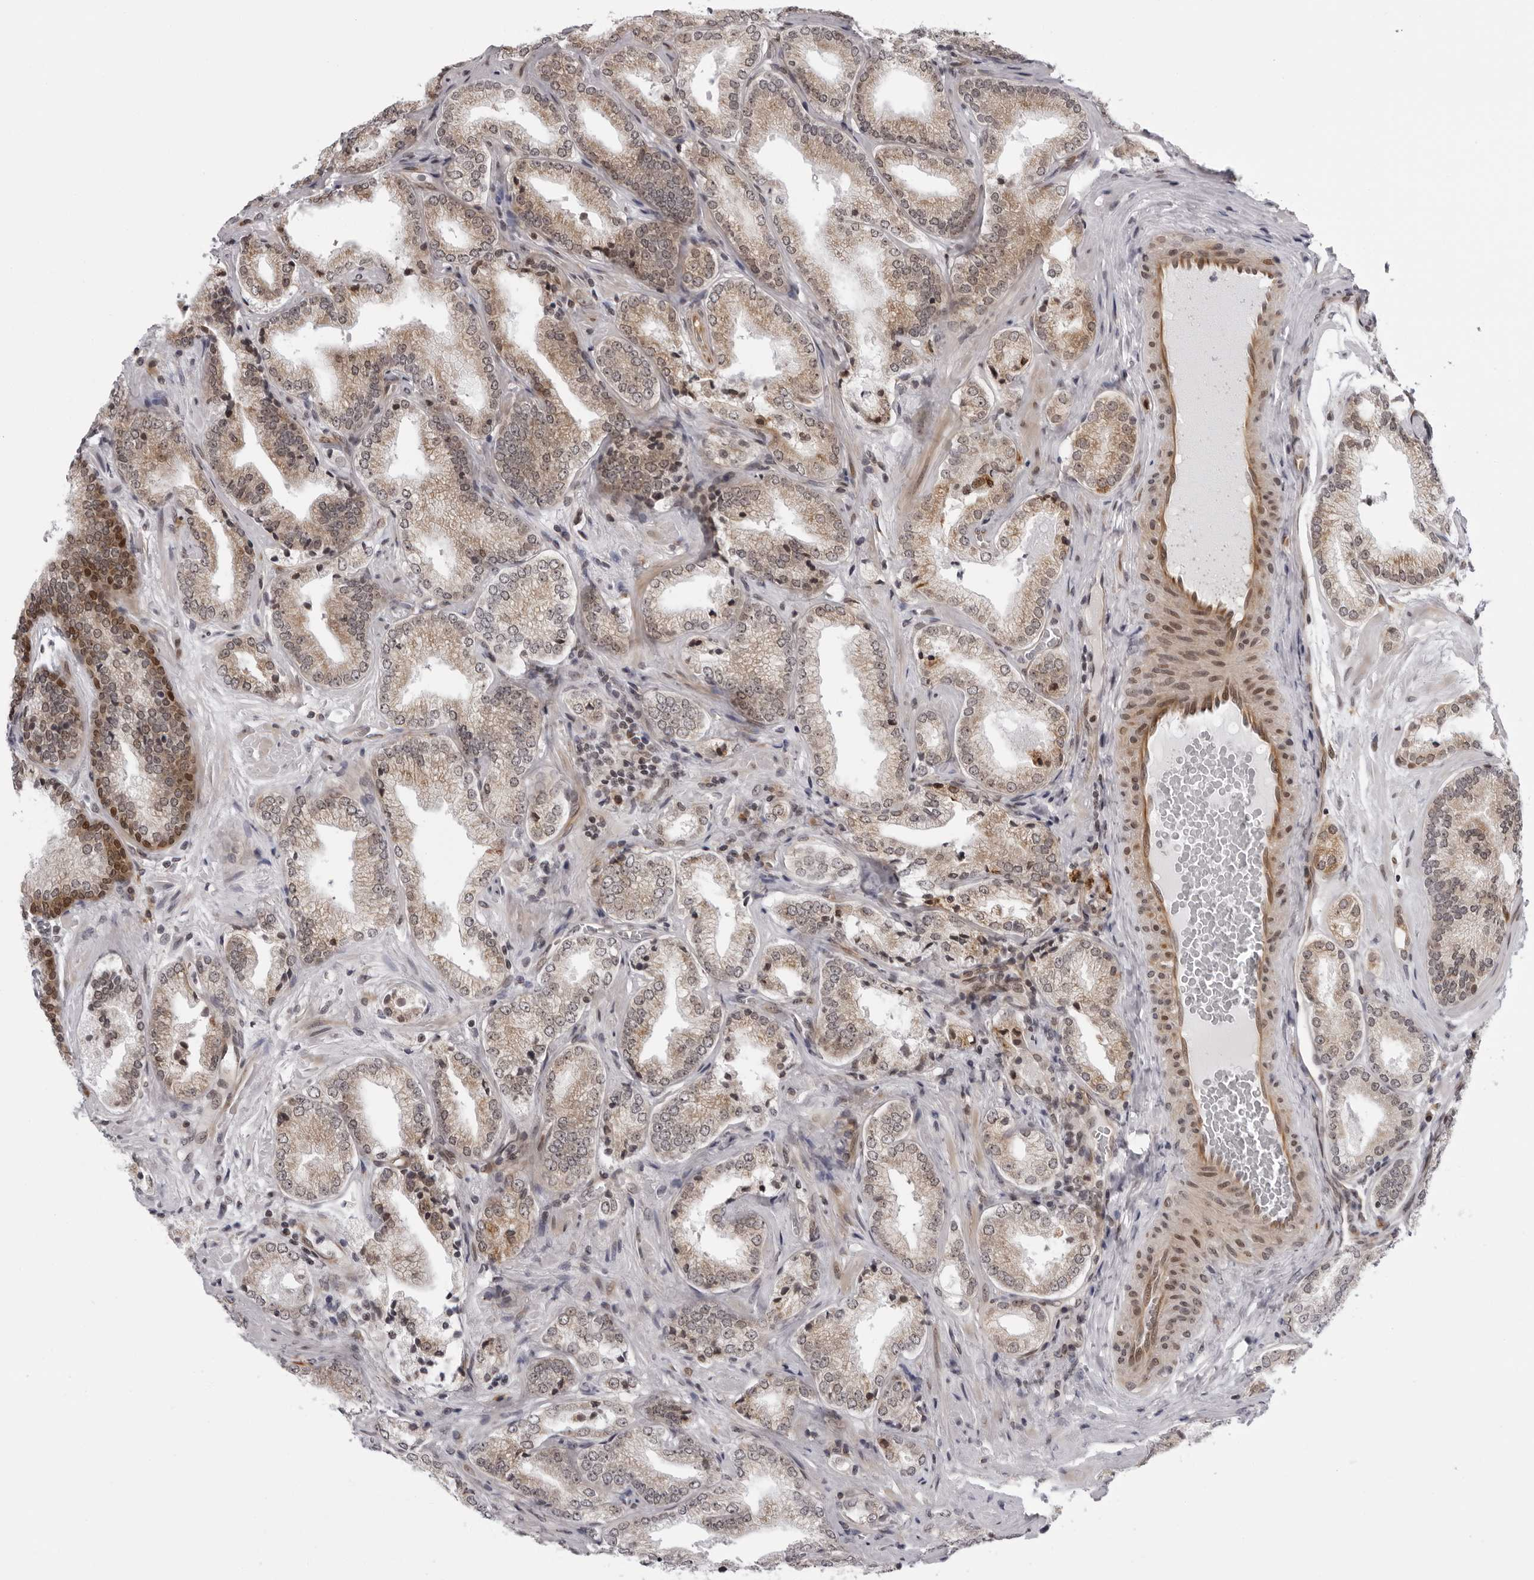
{"staining": {"intensity": "weak", "quantity": ">75%", "location": "cytoplasmic/membranous"}, "tissue": "prostate cancer", "cell_type": "Tumor cells", "image_type": "cancer", "snomed": [{"axis": "morphology", "description": "Adenocarcinoma, Low grade"}, {"axis": "topography", "description": "Prostate"}], "caption": "Immunohistochemistry (IHC) micrograph of neoplastic tissue: prostate cancer stained using IHC shows low levels of weak protein expression localized specifically in the cytoplasmic/membranous of tumor cells, appearing as a cytoplasmic/membranous brown color.", "gene": "GCSAML", "patient": {"sex": "male", "age": 62}}